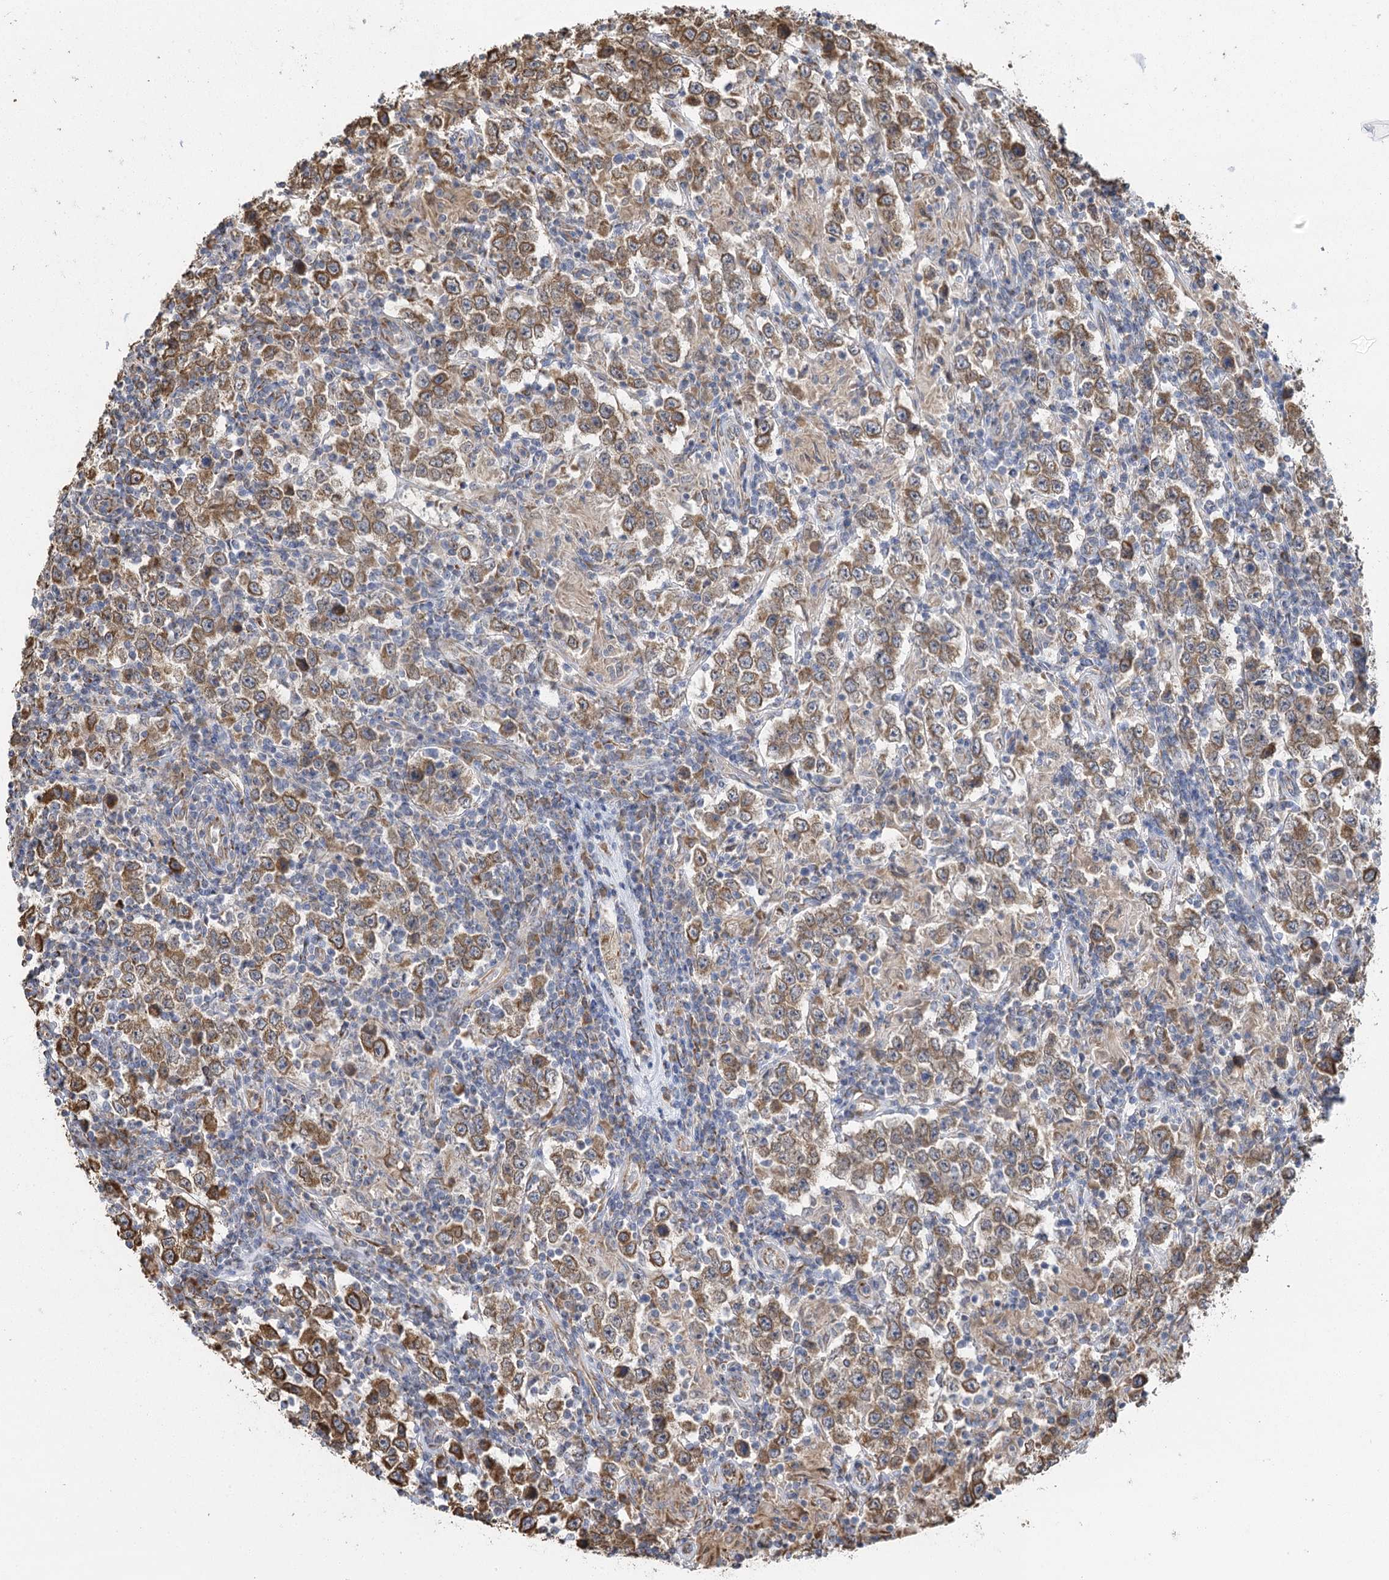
{"staining": {"intensity": "moderate", "quantity": ">75%", "location": "cytoplasmic/membranous"}, "tissue": "testis cancer", "cell_type": "Tumor cells", "image_type": "cancer", "snomed": [{"axis": "morphology", "description": "Normal tissue, NOS"}, {"axis": "morphology", "description": "Urothelial carcinoma, High grade"}, {"axis": "morphology", "description": "Seminoma, NOS"}, {"axis": "morphology", "description": "Carcinoma, Embryonal, NOS"}, {"axis": "topography", "description": "Urinary bladder"}, {"axis": "topography", "description": "Testis"}], "caption": "DAB immunohistochemical staining of testis cancer shows moderate cytoplasmic/membranous protein staining in about >75% of tumor cells.", "gene": "IL11RA", "patient": {"sex": "male", "age": 41}}